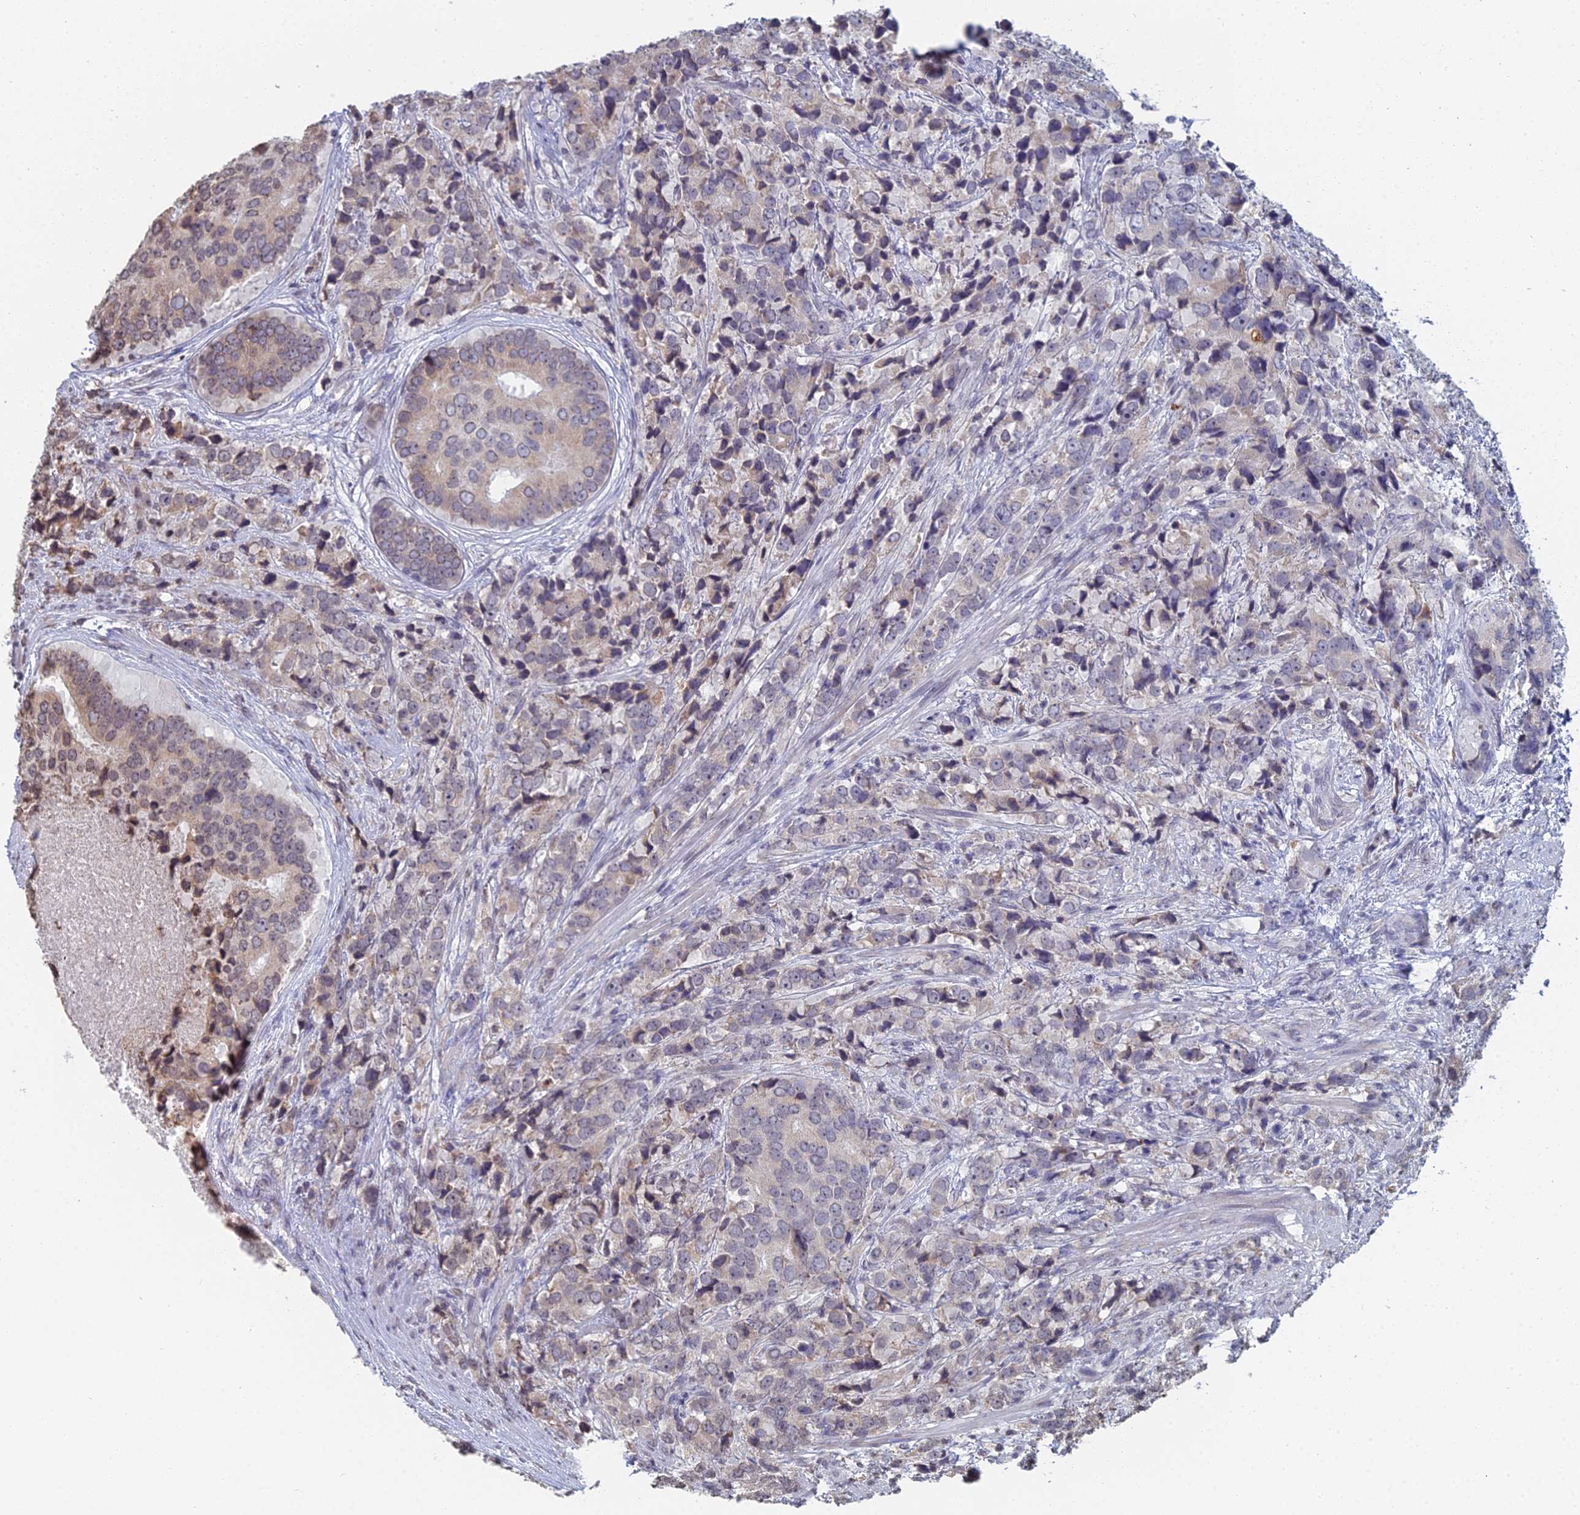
{"staining": {"intensity": "weak", "quantity": "25%-75%", "location": "cytoplasmic/membranous,nuclear"}, "tissue": "prostate cancer", "cell_type": "Tumor cells", "image_type": "cancer", "snomed": [{"axis": "morphology", "description": "Adenocarcinoma, High grade"}, {"axis": "topography", "description": "Prostate"}], "caption": "Human prostate cancer stained with a protein marker shows weak staining in tumor cells.", "gene": "PRR22", "patient": {"sex": "male", "age": 62}}